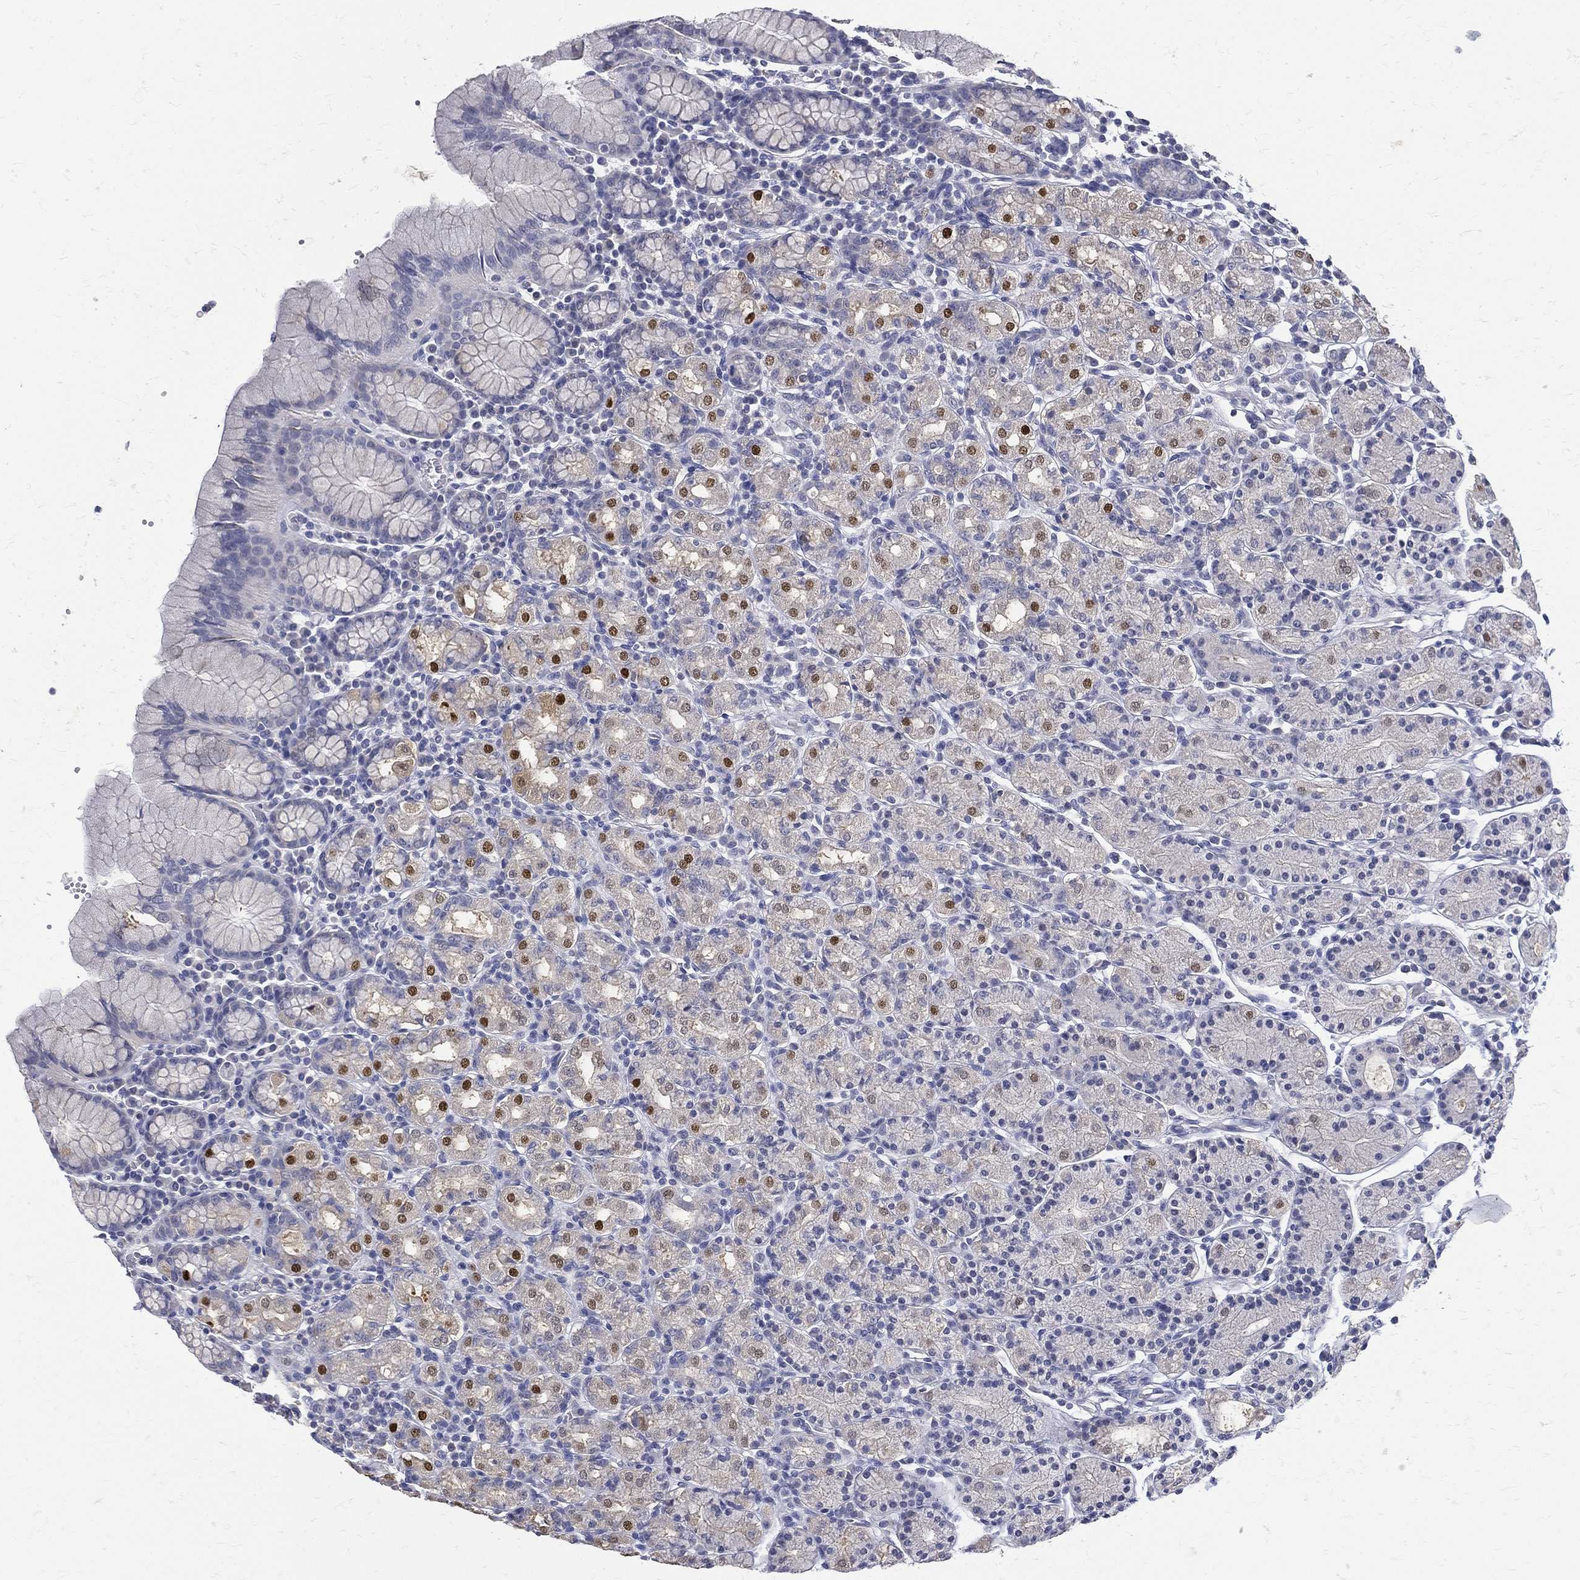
{"staining": {"intensity": "strong", "quantity": "<25%", "location": "nuclear"}, "tissue": "stomach", "cell_type": "Glandular cells", "image_type": "normal", "snomed": [{"axis": "morphology", "description": "Normal tissue, NOS"}, {"axis": "topography", "description": "Stomach, upper"}, {"axis": "topography", "description": "Stomach"}], "caption": "Glandular cells reveal strong nuclear positivity in about <25% of cells in benign stomach.", "gene": "ETNPPL", "patient": {"sex": "male", "age": 62}}